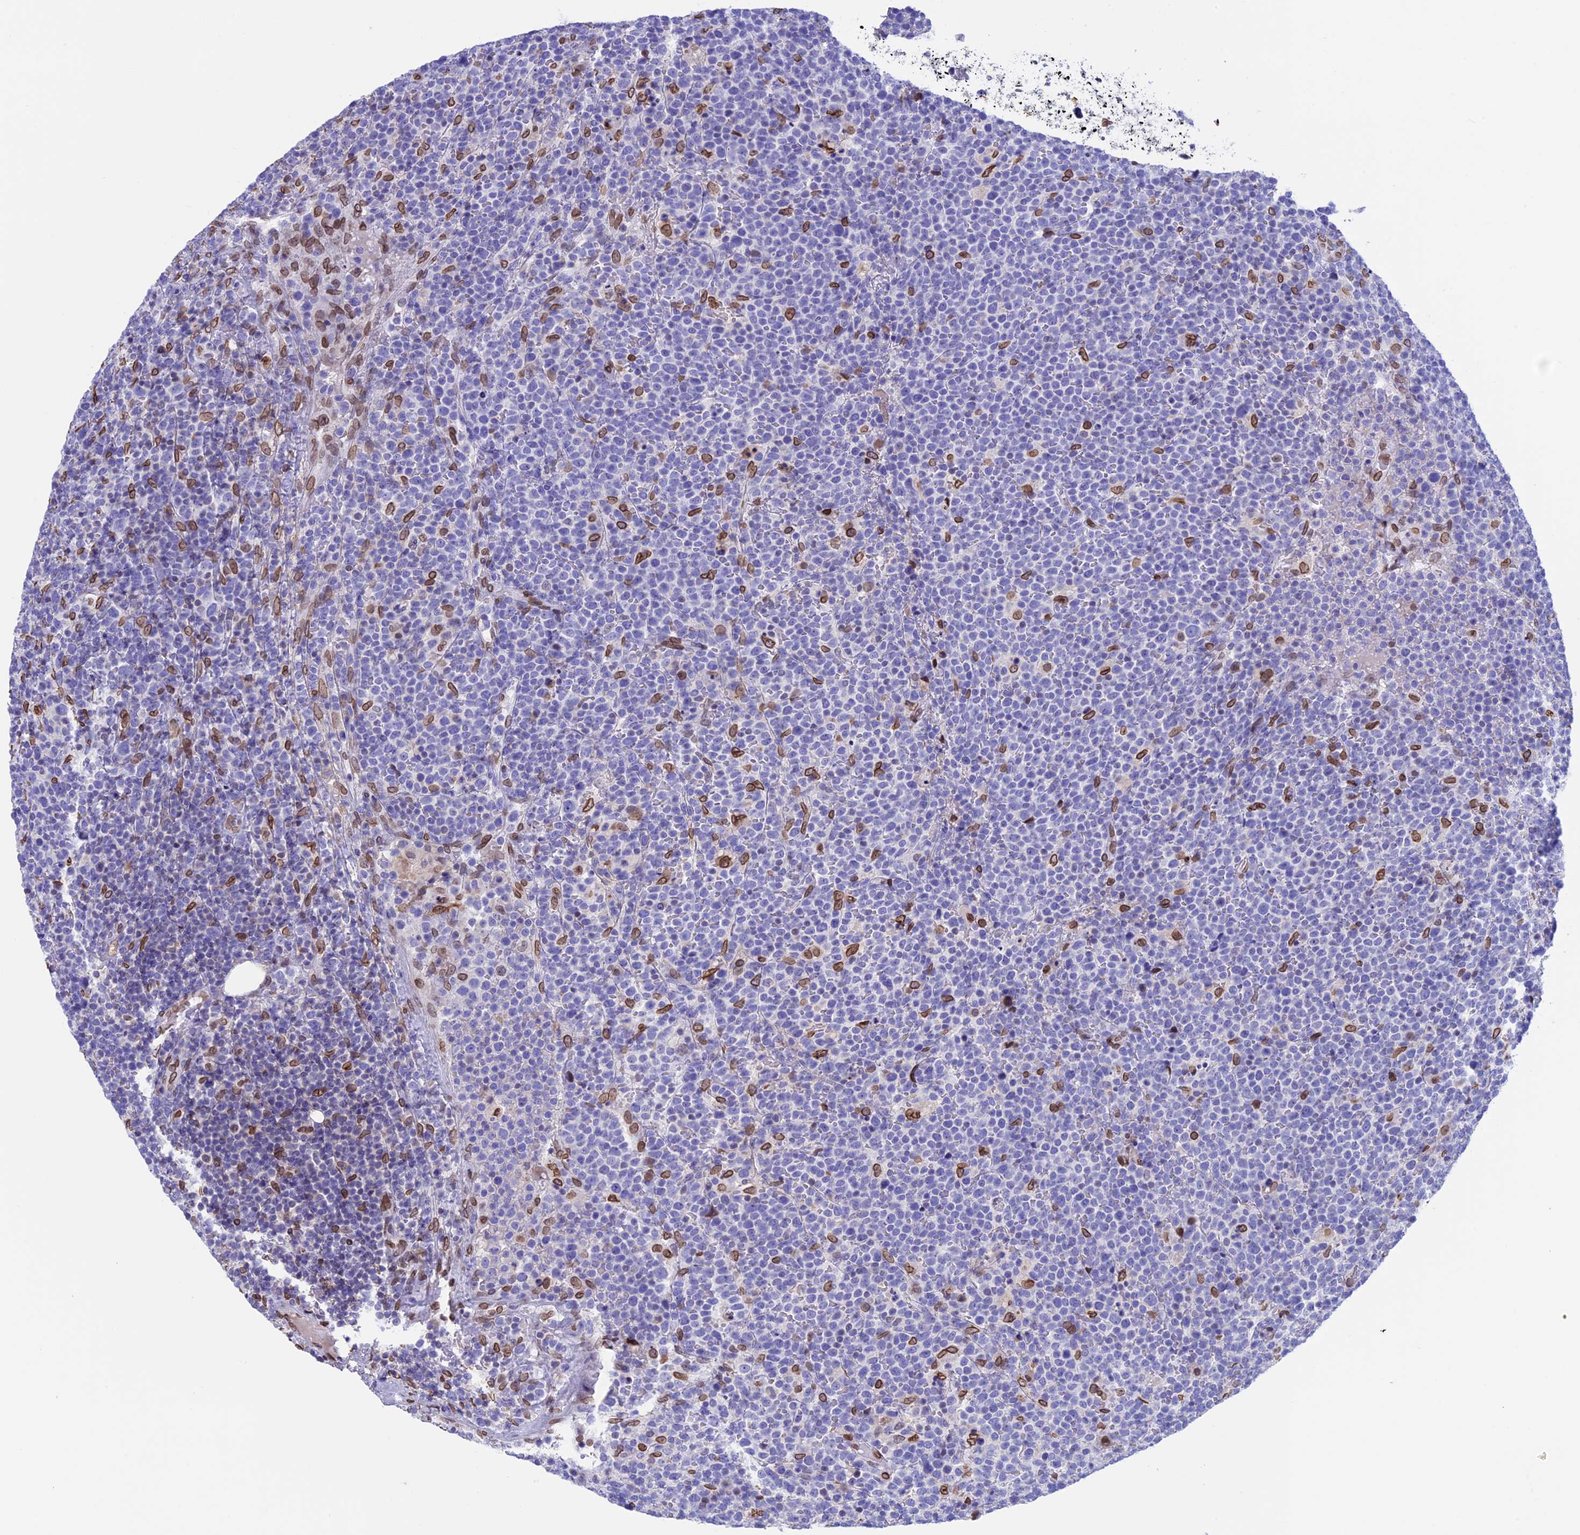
{"staining": {"intensity": "negative", "quantity": "none", "location": "none"}, "tissue": "lymphoma", "cell_type": "Tumor cells", "image_type": "cancer", "snomed": [{"axis": "morphology", "description": "Malignant lymphoma, non-Hodgkin's type, High grade"}, {"axis": "topography", "description": "Lymph node"}], "caption": "A histopathology image of high-grade malignant lymphoma, non-Hodgkin's type stained for a protein reveals no brown staining in tumor cells. The staining was performed using DAB (3,3'-diaminobenzidine) to visualize the protein expression in brown, while the nuclei were stained in blue with hematoxylin (Magnification: 20x).", "gene": "TMPRSS7", "patient": {"sex": "male", "age": 61}}